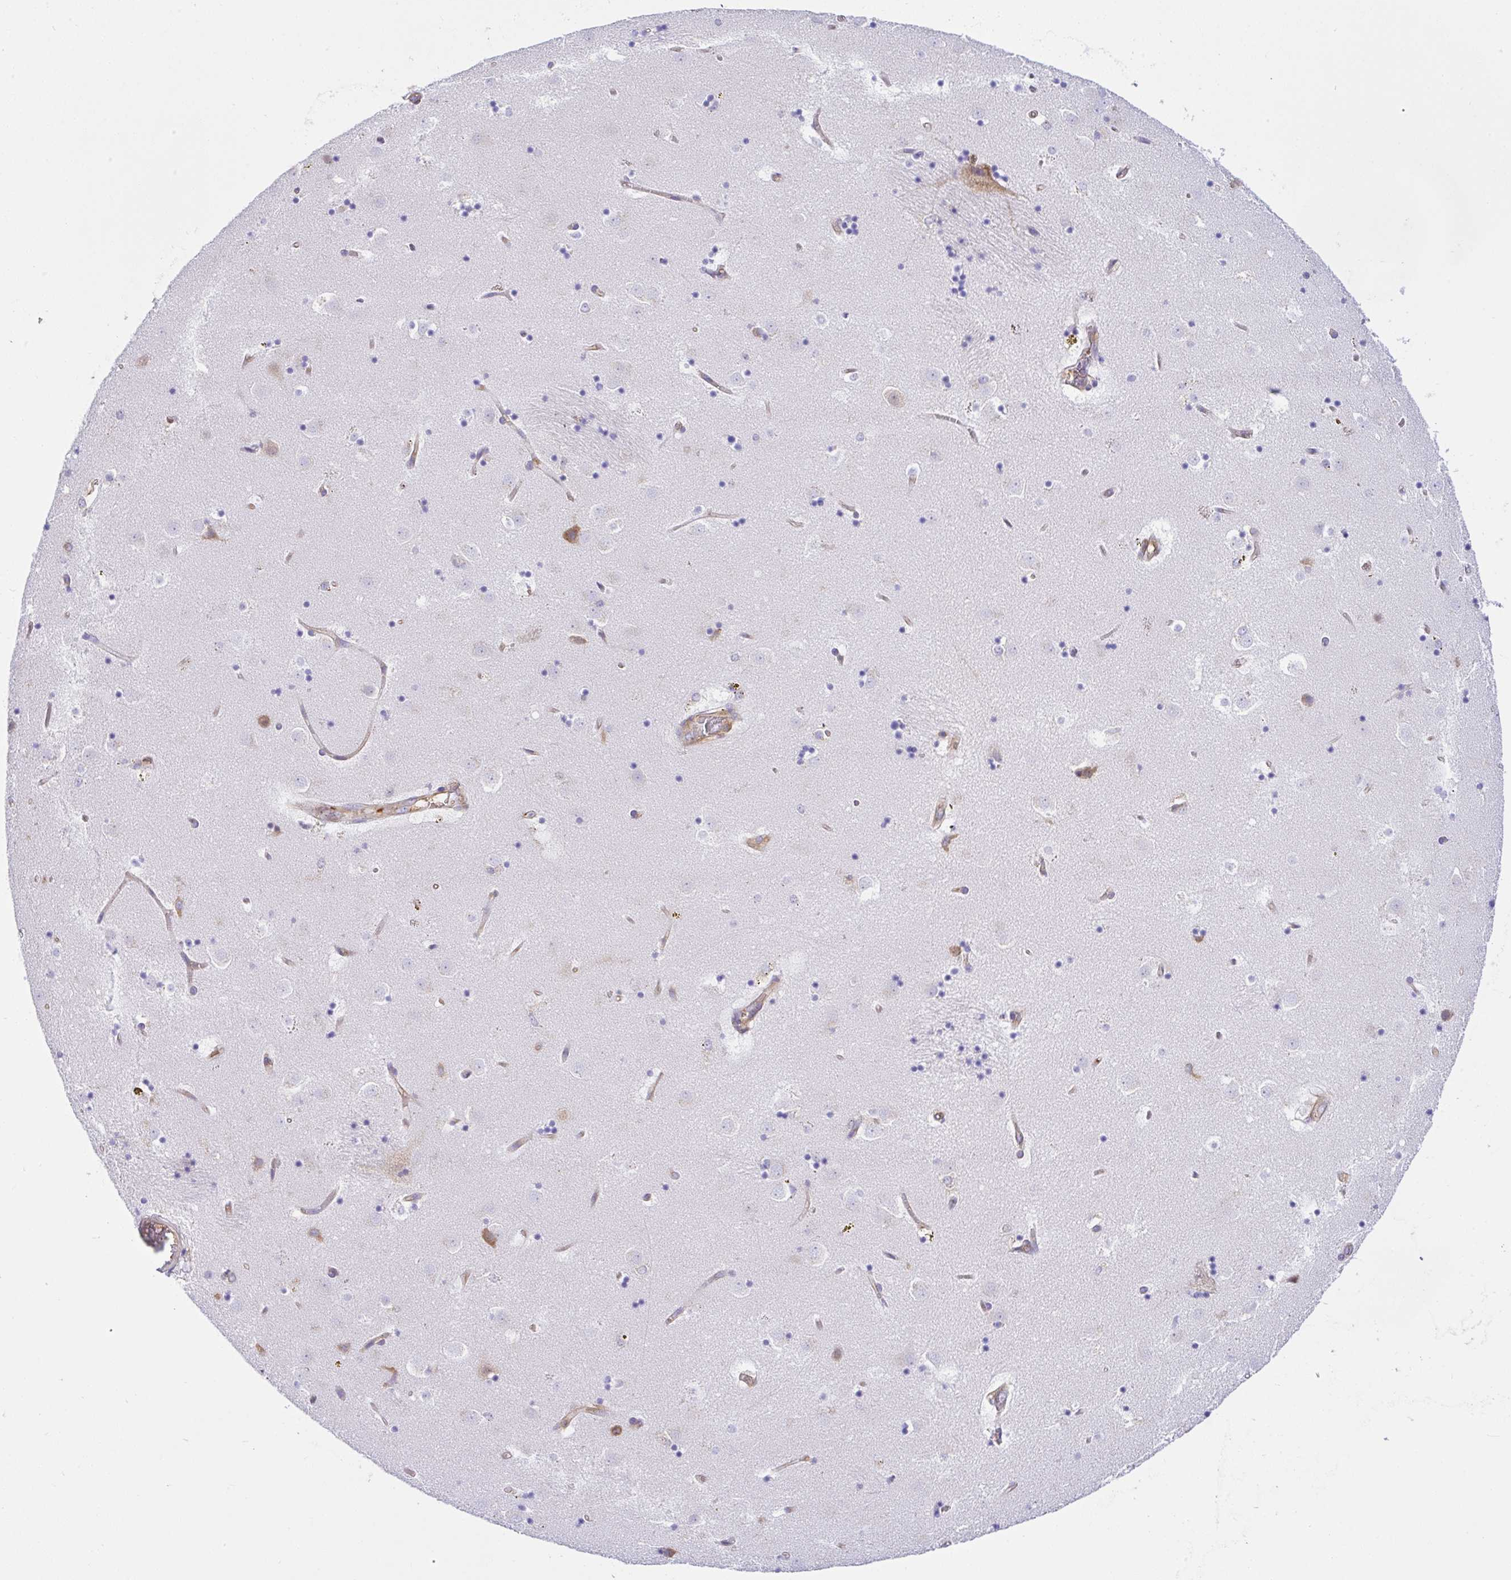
{"staining": {"intensity": "negative", "quantity": "none", "location": "none"}, "tissue": "caudate", "cell_type": "Glial cells", "image_type": "normal", "snomed": [{"axis": "morphology", "description": "Normal tissue, NOS"}, {"axis": "topography", "description": "Lateral ventricle wall"}], "caption": "Immunohistochemistry of unremarkable human caudate reveals no expression in glial cells.", "gene": "GFPT2", "patient": {"sex": "male", "age": 58}}